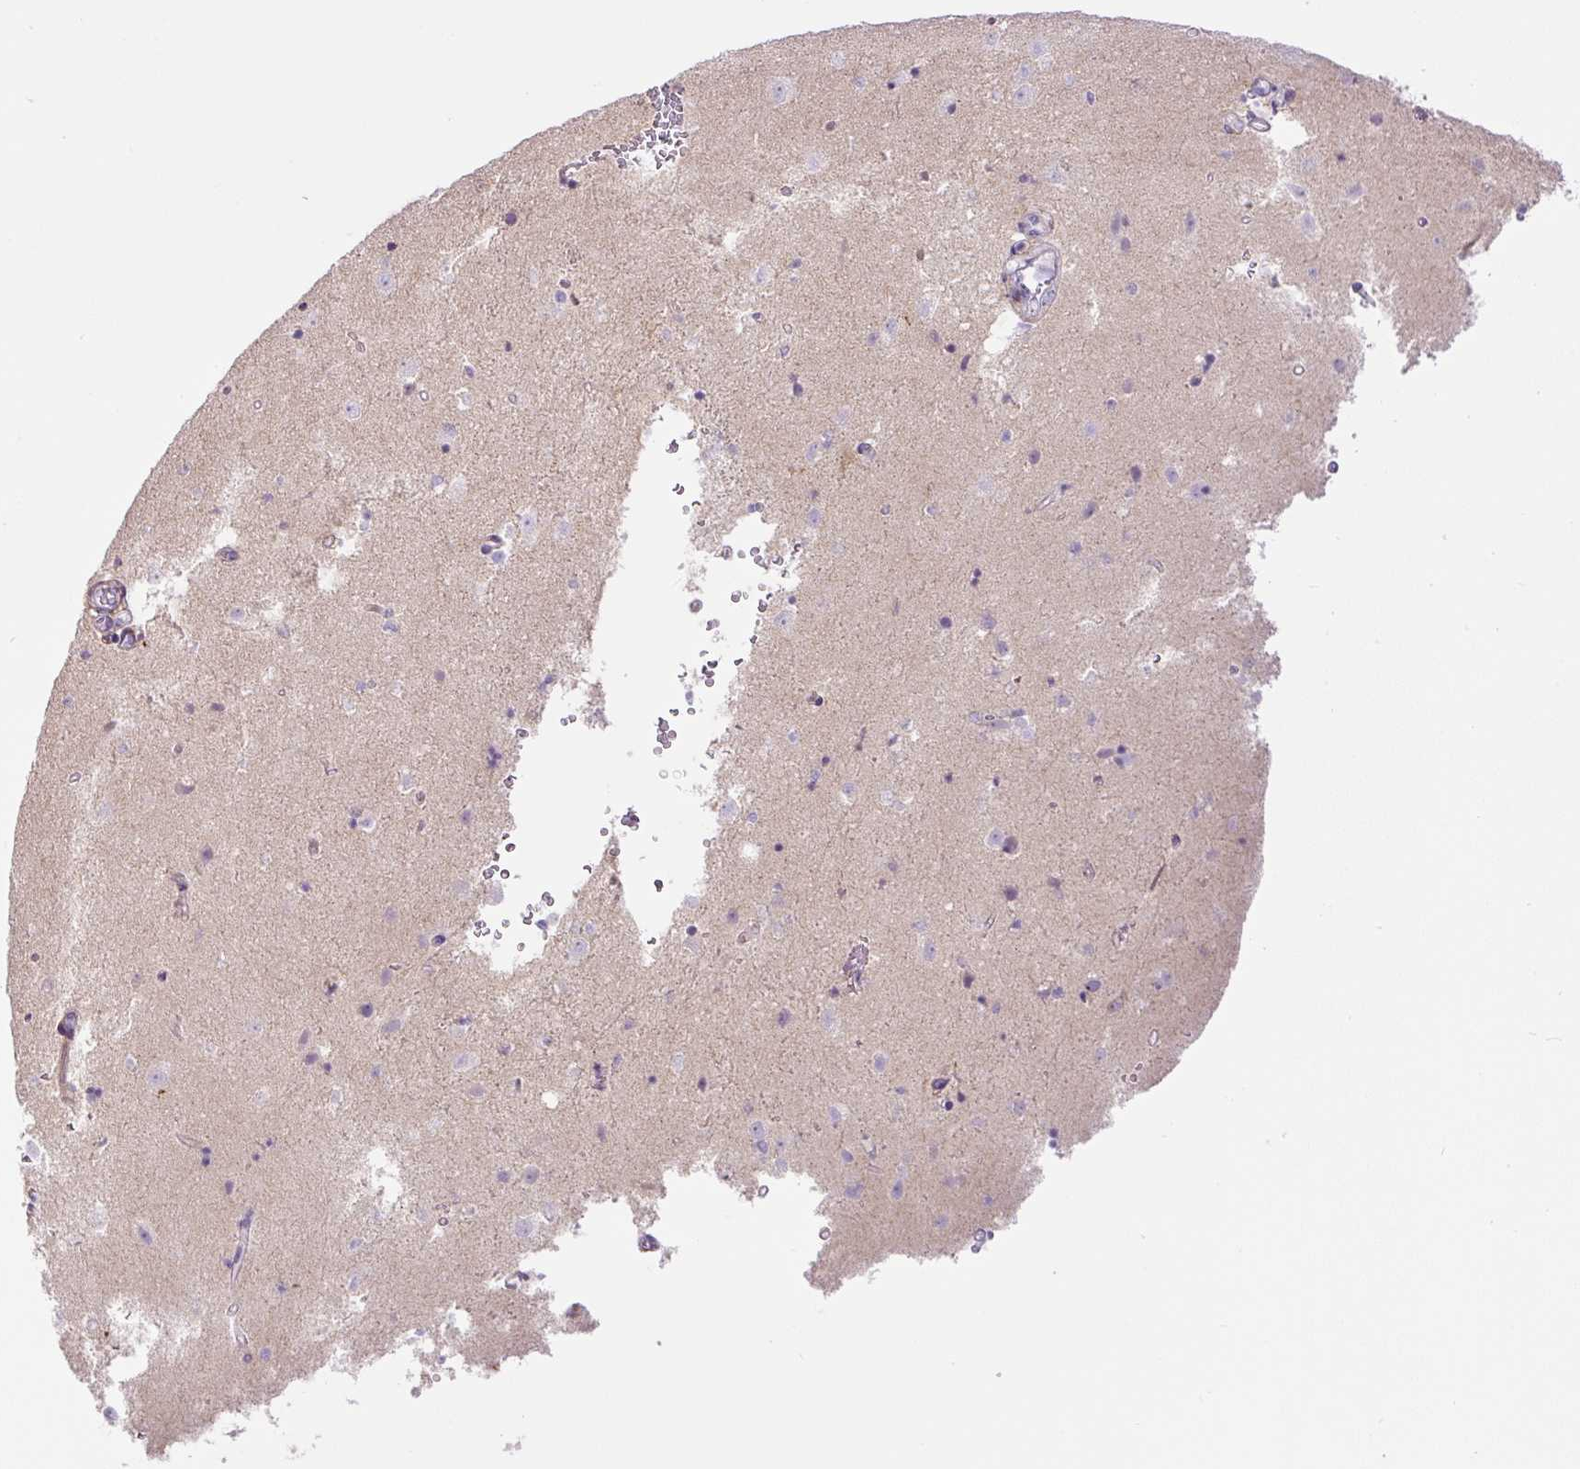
{"staining": {"intensity": "negative", "quantity": "none", "location": "none"}, "tissue": "caudate", "cell_type": "Glial cells", "image_type": "normal", "snomed": [{"axis": "morphology", "description": "Normal tissue, NOS"}, {"axis": "topography", "description": "Lateral ventricle wall"}], "caption": "Immunohistochemistry photomicrograph of unremarkable caudate: human caudate stained with DAB reveals no significant protein positivity in glial cells.", "gene": "ZNF596", "patient": {"sex": "male", "age": 58}}